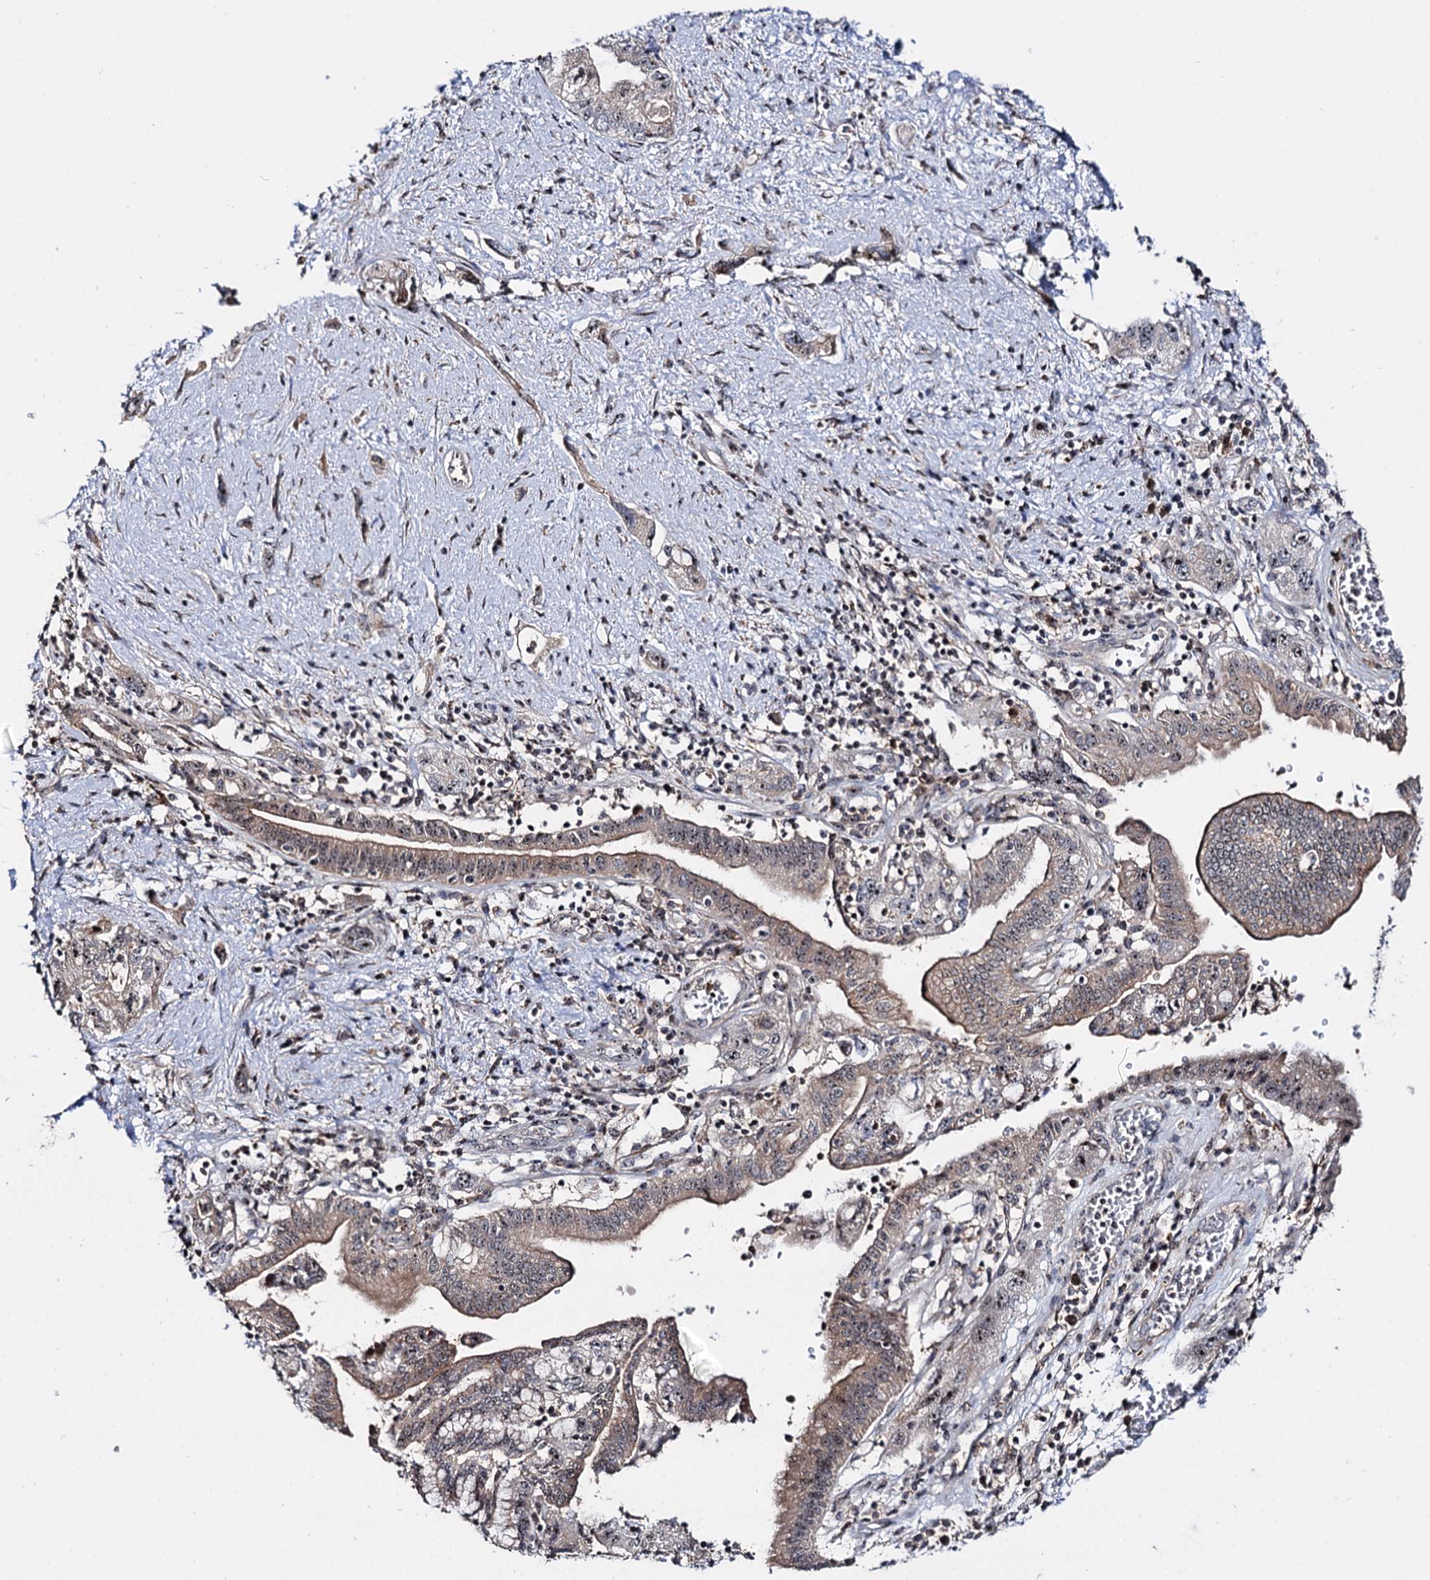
{"staining": {"intensity": "weak", "quantity": "25%-75%", "location": "cytoplasmic/membranous,nuclear"}, "tissue": "pancreatic cancer", "cell_type": "Tumor cells", "image_type": "cancer", "snomed": [{"axis": "morphology", "description": "Adenocarcinoma, NOS"}, {"axis": "topography", "description": "Pancreas"}], "caption": "A low amount of weak cytoplasmic/membranous and nuclear positivity is identified in about 25%-75% of tumor cells in pancreatic adenocarcinoma tissue.", "gene": "SUPT20H", "patient": {"sex": "female", "age": 73}}